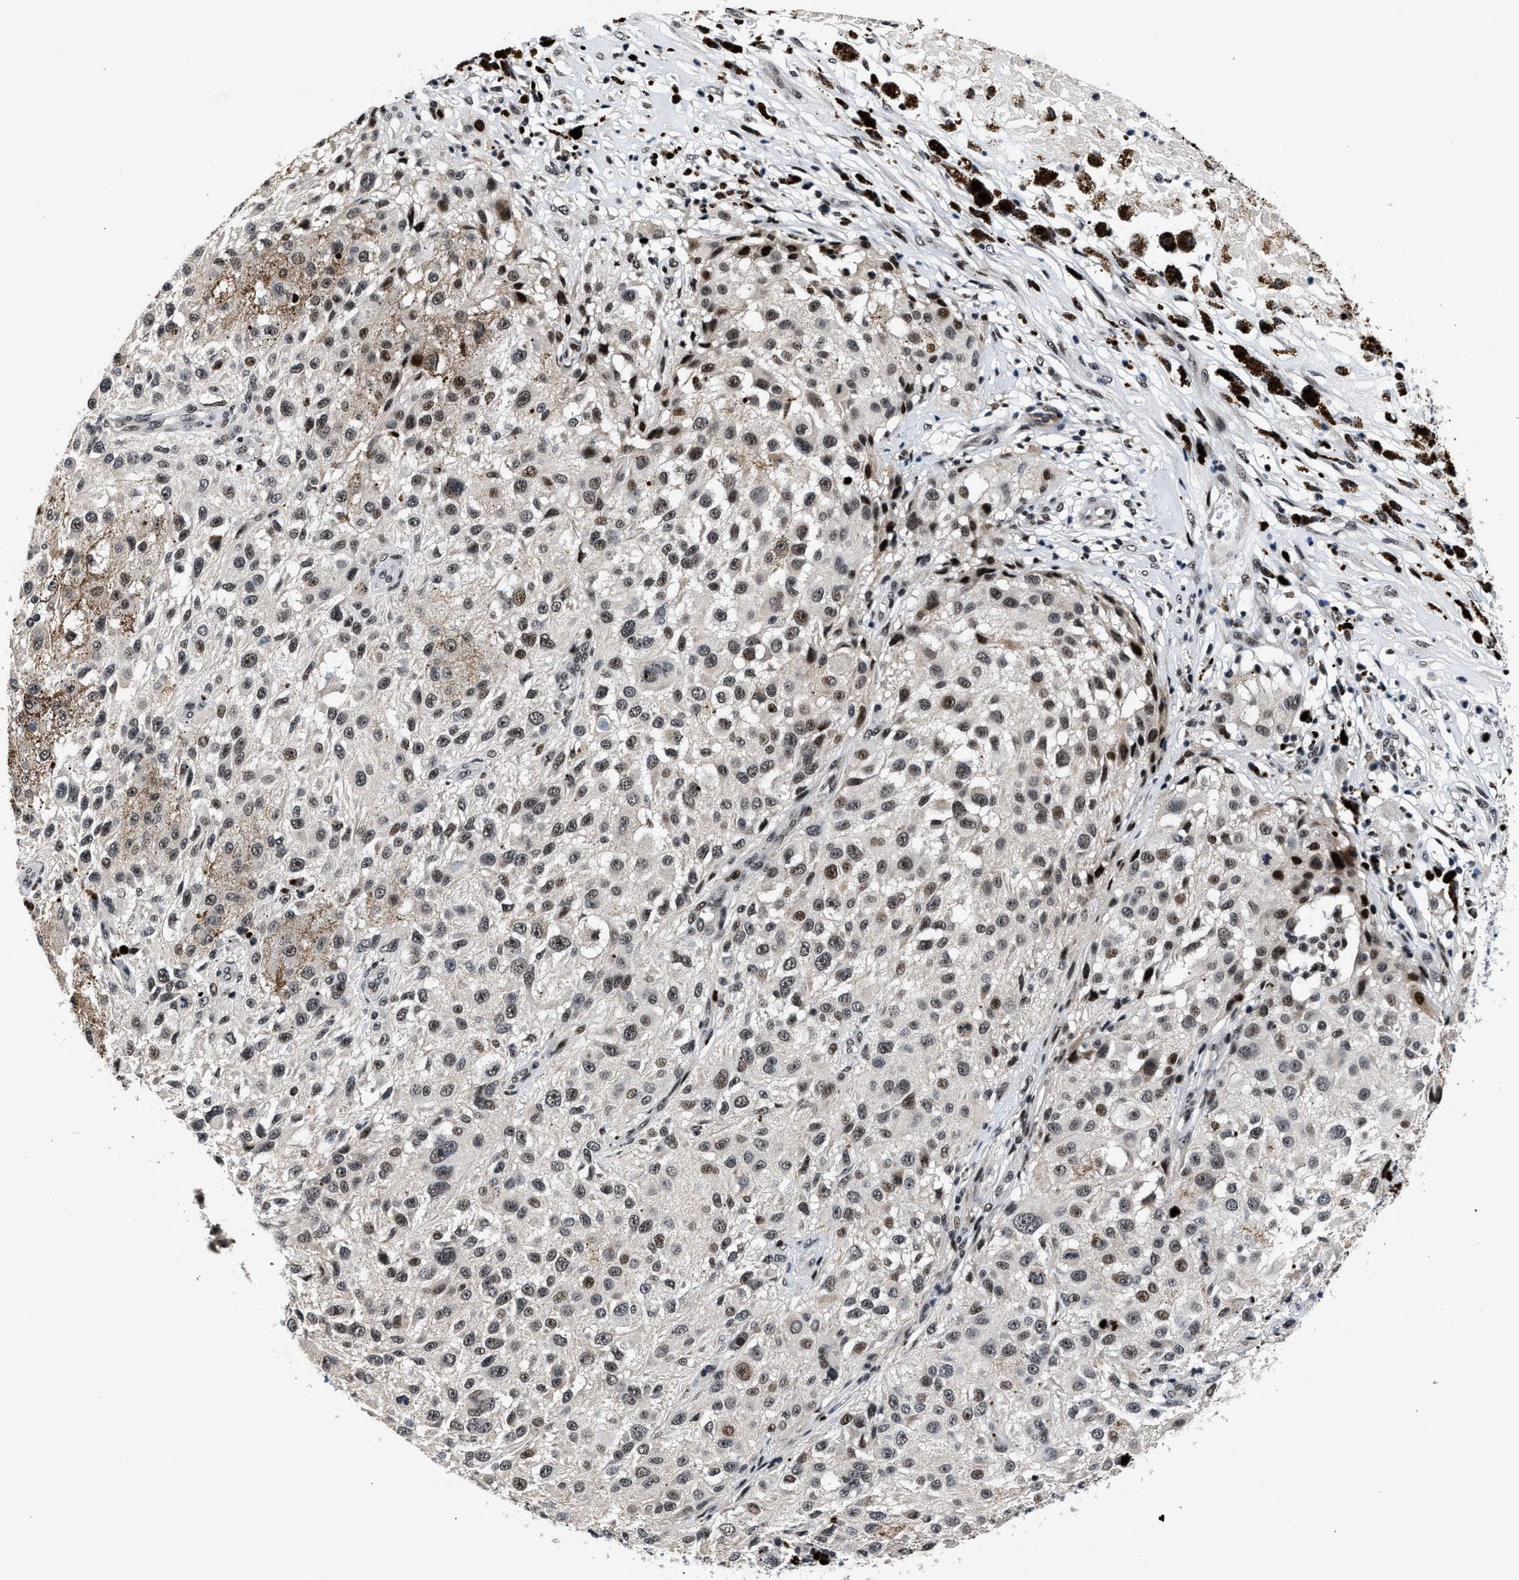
{"staining": {"intensity": "weak", "quantity": ">75%", "location": "nuclear"}, "tissue": "melanoma", "cell_type": "Tumor cells", "image_type": "cancer", "snomed": [{"axis": "morphology", "description": "Necrosis, NOS"}, {"axis": "morphology", "description": "Malignant melanoma, NOS"}, {"axis": "topography", "description": "Skin"}], "caption": "A histopathology image of human melanoma stained for a protein shows weak nuclear brown staining in tumor cells. (DAB = brown stain, brightfield microscopy at high magnification).", "gene": "ZNF233", "patient": {"sex": "female", "age": 87}}